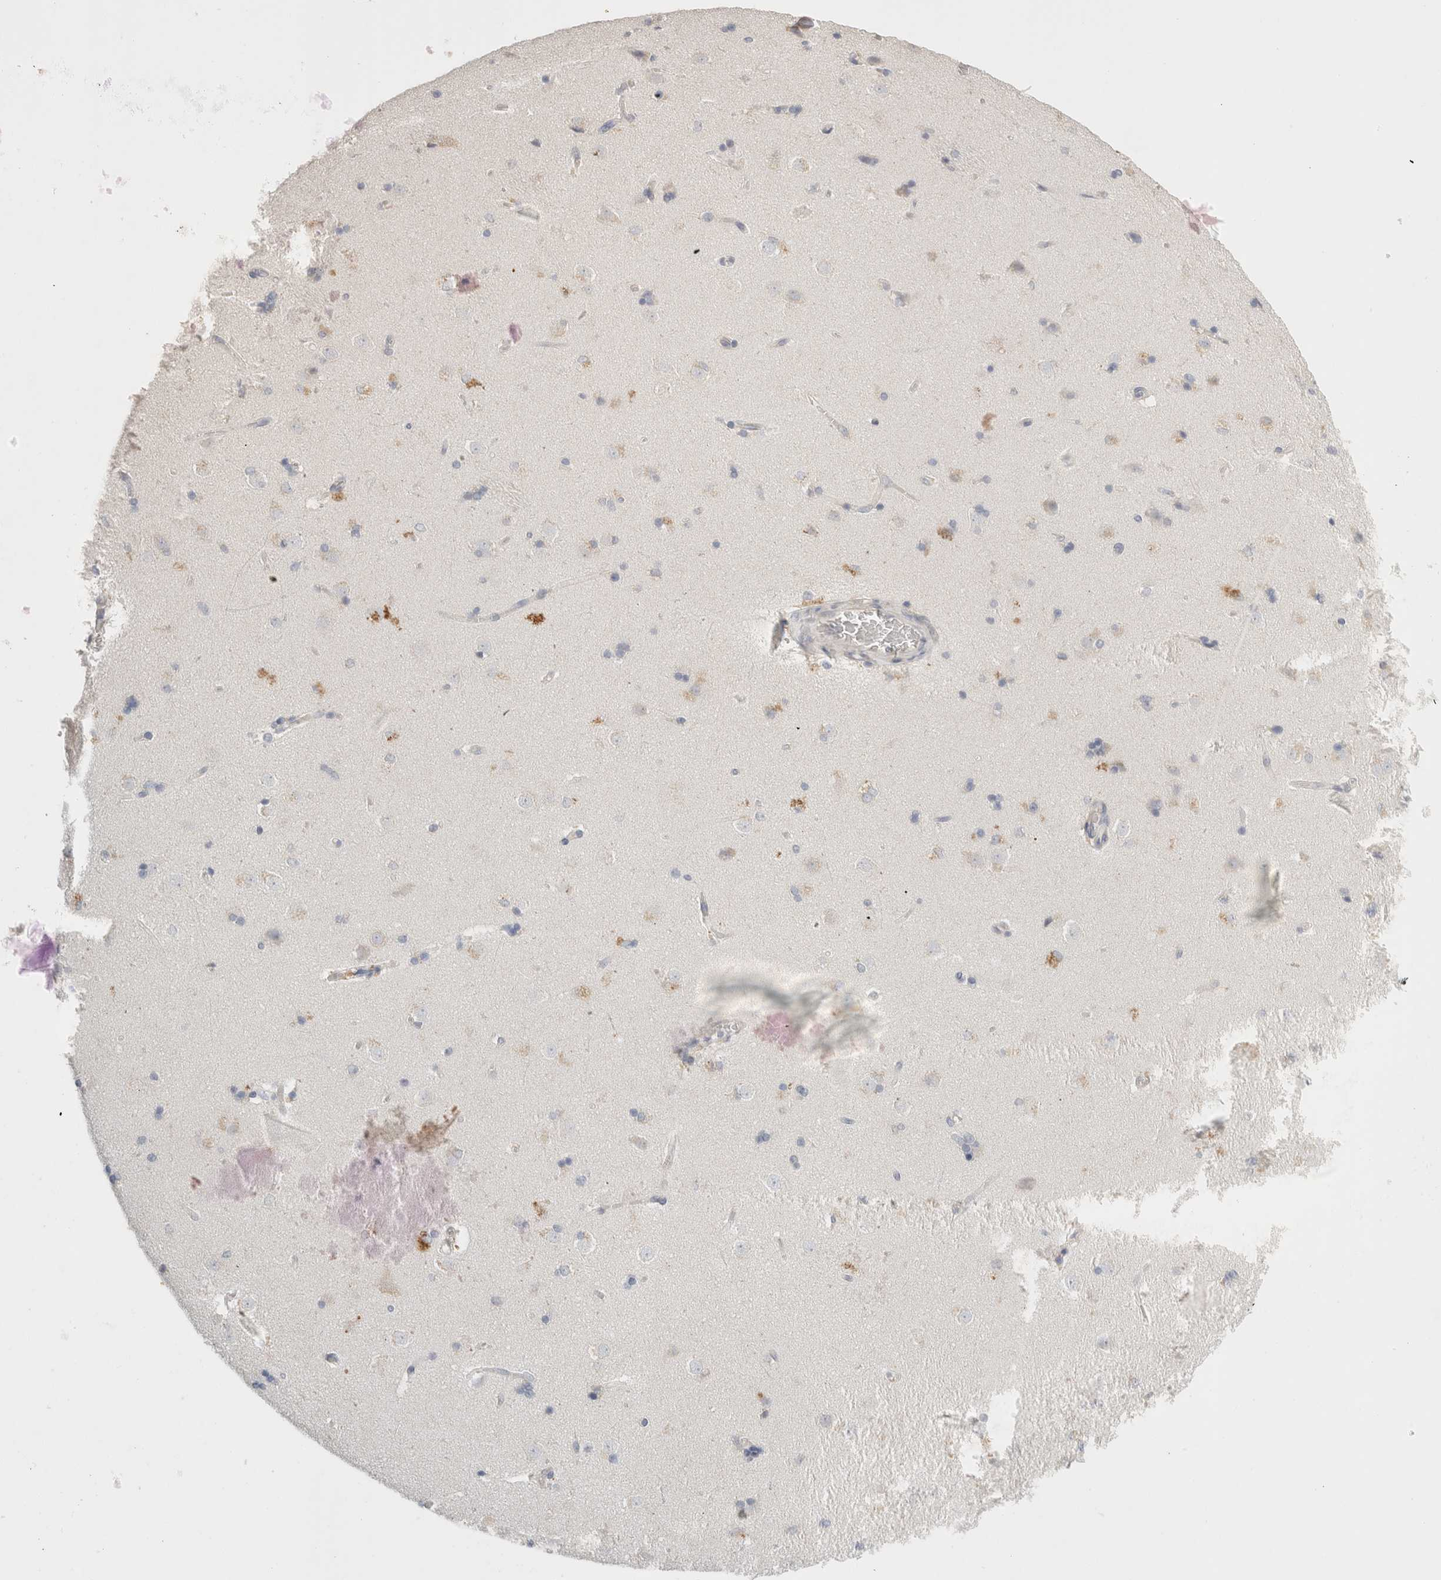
{"staining": {"intensity": "negative", "quantity": "none", "location": "none"}, "tissue": "caudate", "cell_type": "Glial cells", "image_type": "normal", "snomed": [{"axis": "morphology", "description": "Normal tissue, NOS"}, {"axis": "topography", "description": "Lateral ventricle wall"}], "caption": "Normal caudate was stained to show a protein in brown. There is no significant staining in glial cells. Brightfield microscopy of immunohistochemistry stained with DAB (brown) and hematoxylin (blue), captured at high magnification.", "gene": "ZNF23", "patient": {"sex": "female", "age": 19}}